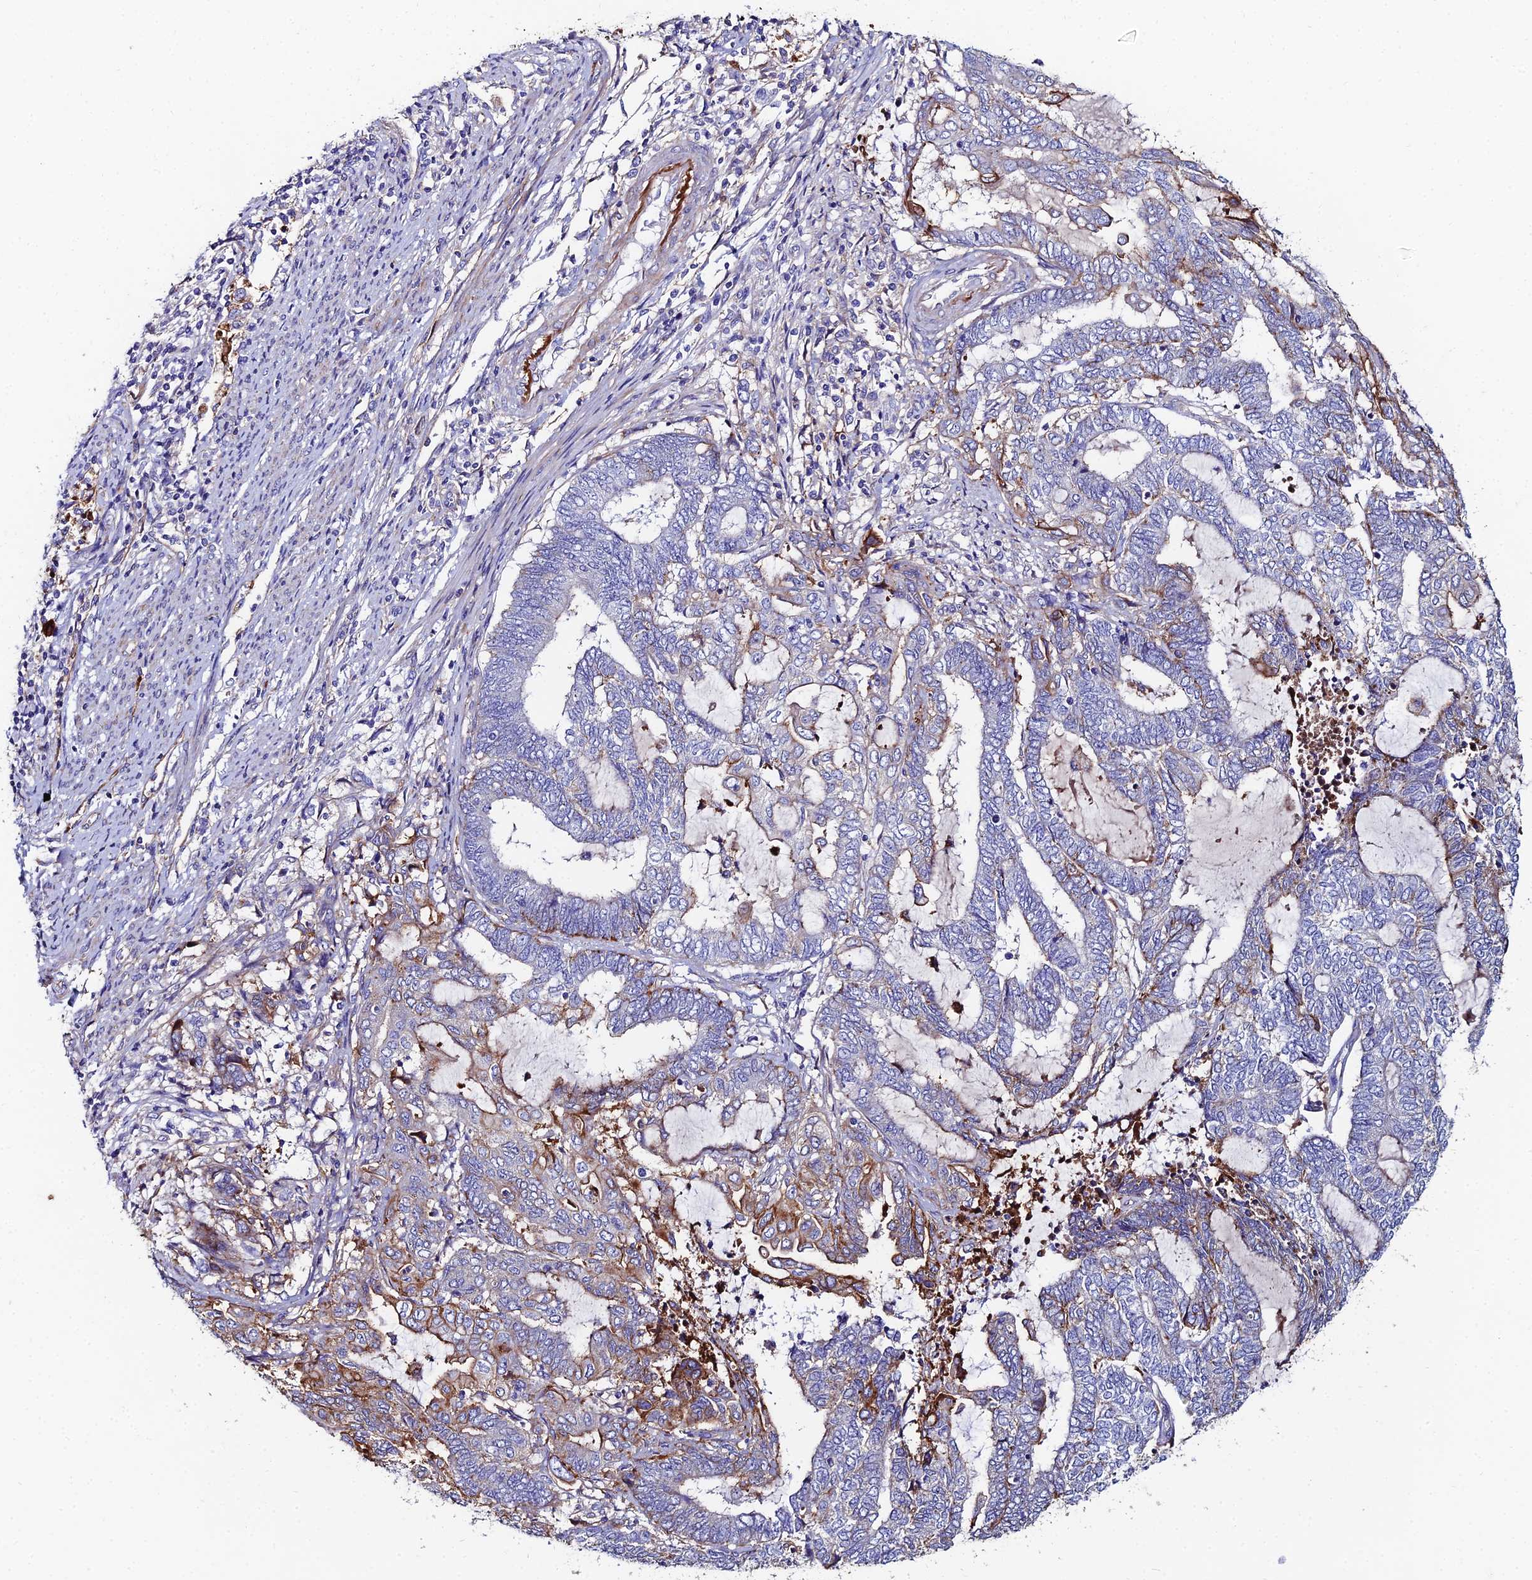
{"staining": {"intensity": "moderate", "quantity": "<25%", "location": "cytoplasmic/membranous"}, "tissue": "endometrial cancer", "cell_type": "Tumor cells", "image_type": "cancer", "snomed": [{"axis": "morphology", "description": "Adenocarcinoma, NOS"}, {"axis": "topography", "description": "Uterus"}, {"axis": "topography", "description": "Endometrium"}], "caption": "This micrograph reveals IHC staining of endometrial cancer (adenocarcinoma), with low moderate cytoplasmic/membranous expression in about <25% of tumor cells.", "gene": "C6", "patient": {"sex": "female", "age": 70}}